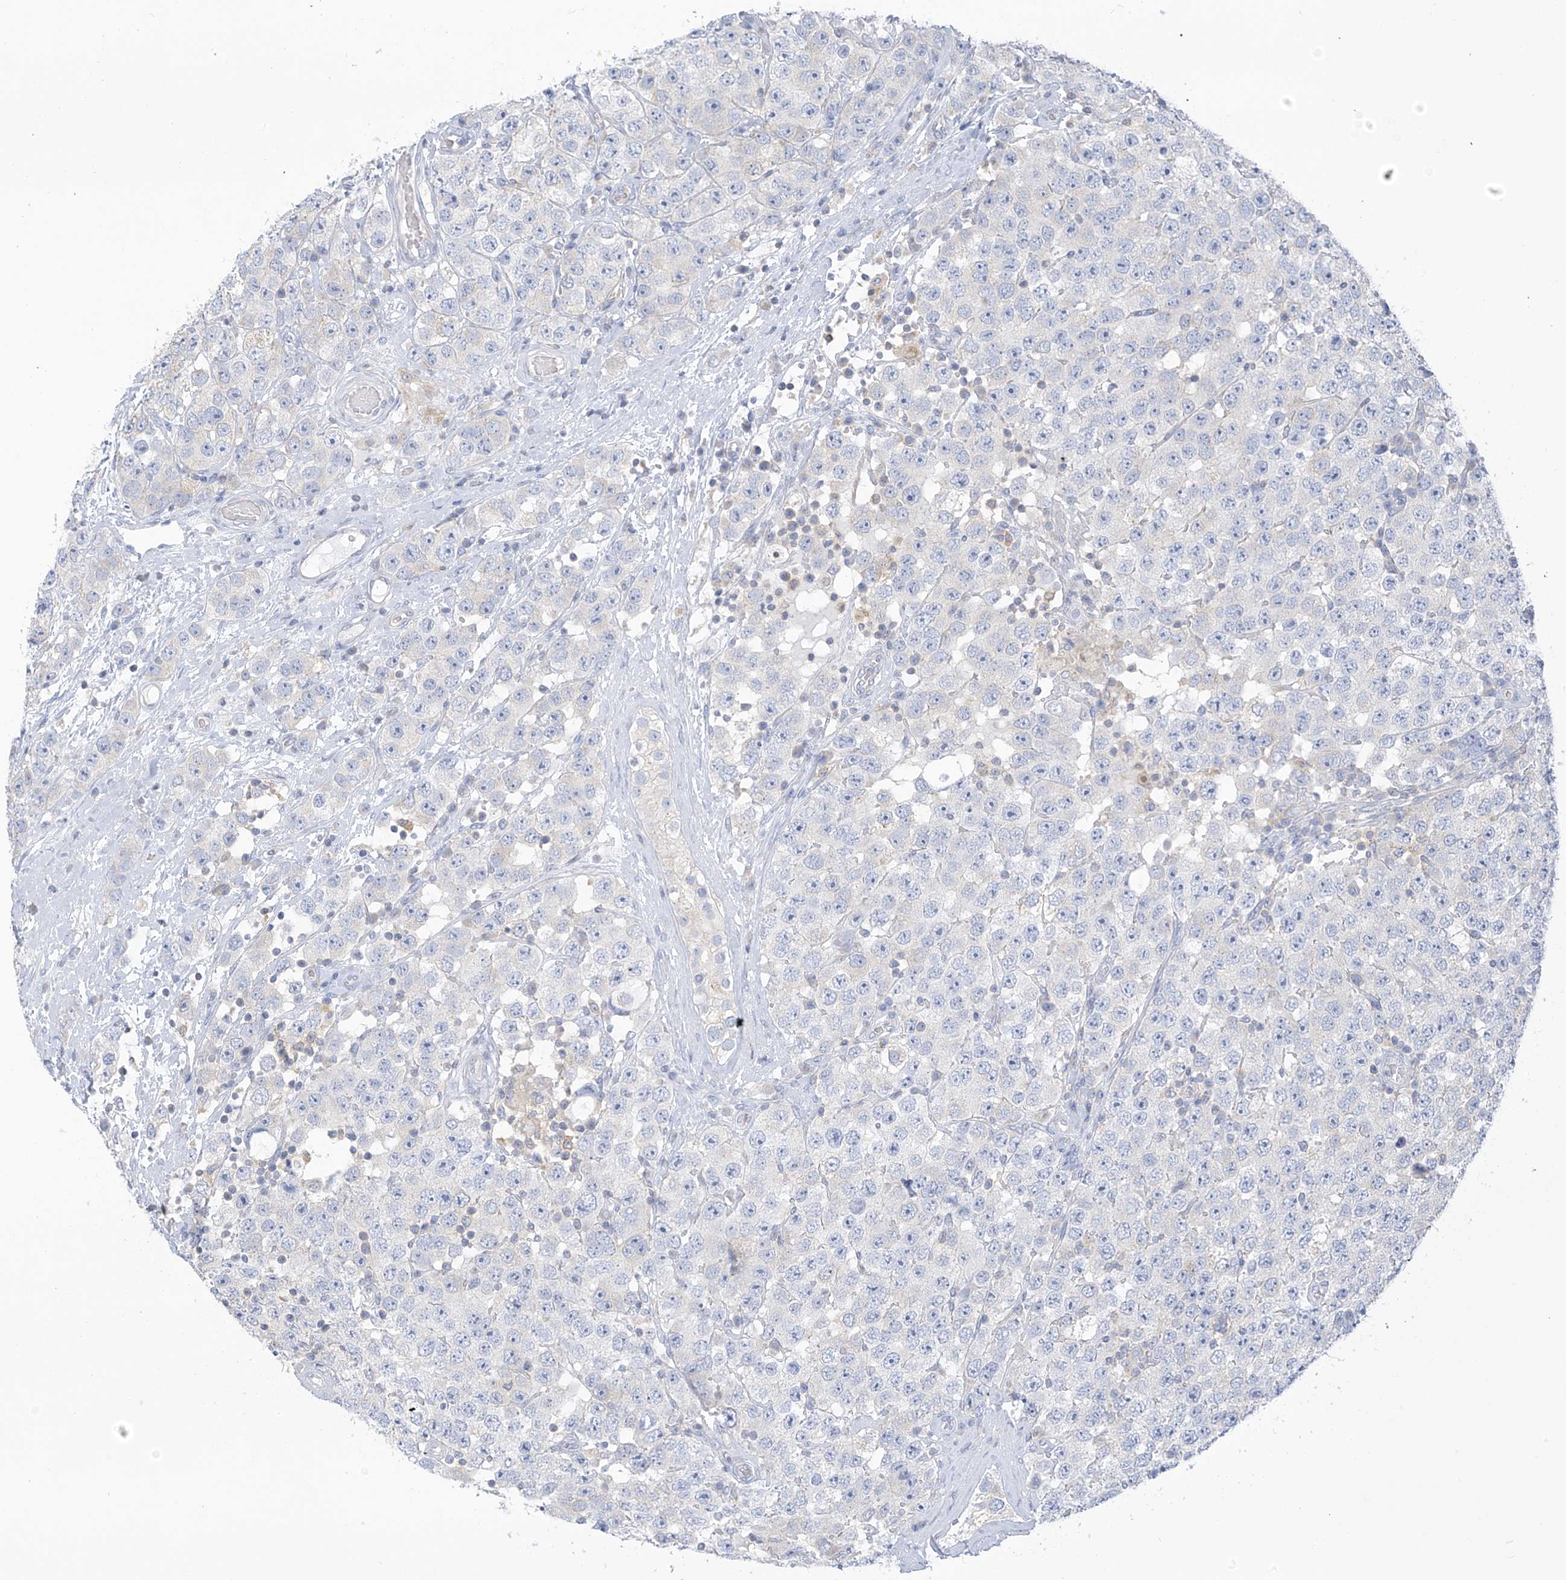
{"staining": {"intensity": "negative", "quantity": "none", "location": "none"}, "tissue": "testis cancer", "cell_type": "Tumor cells", "image_type": "cancer", "snomed": [{"axis": "morphology", "description": "Seminoma, NOS"}, {"axis": "topography", "description": "Testis"}], "caption": "Micrograph shows no protein expression in tumor cells of testis cancer tissue.", "gene": "SLC6A12", "patient": {"sex": "male", "age": 28}}